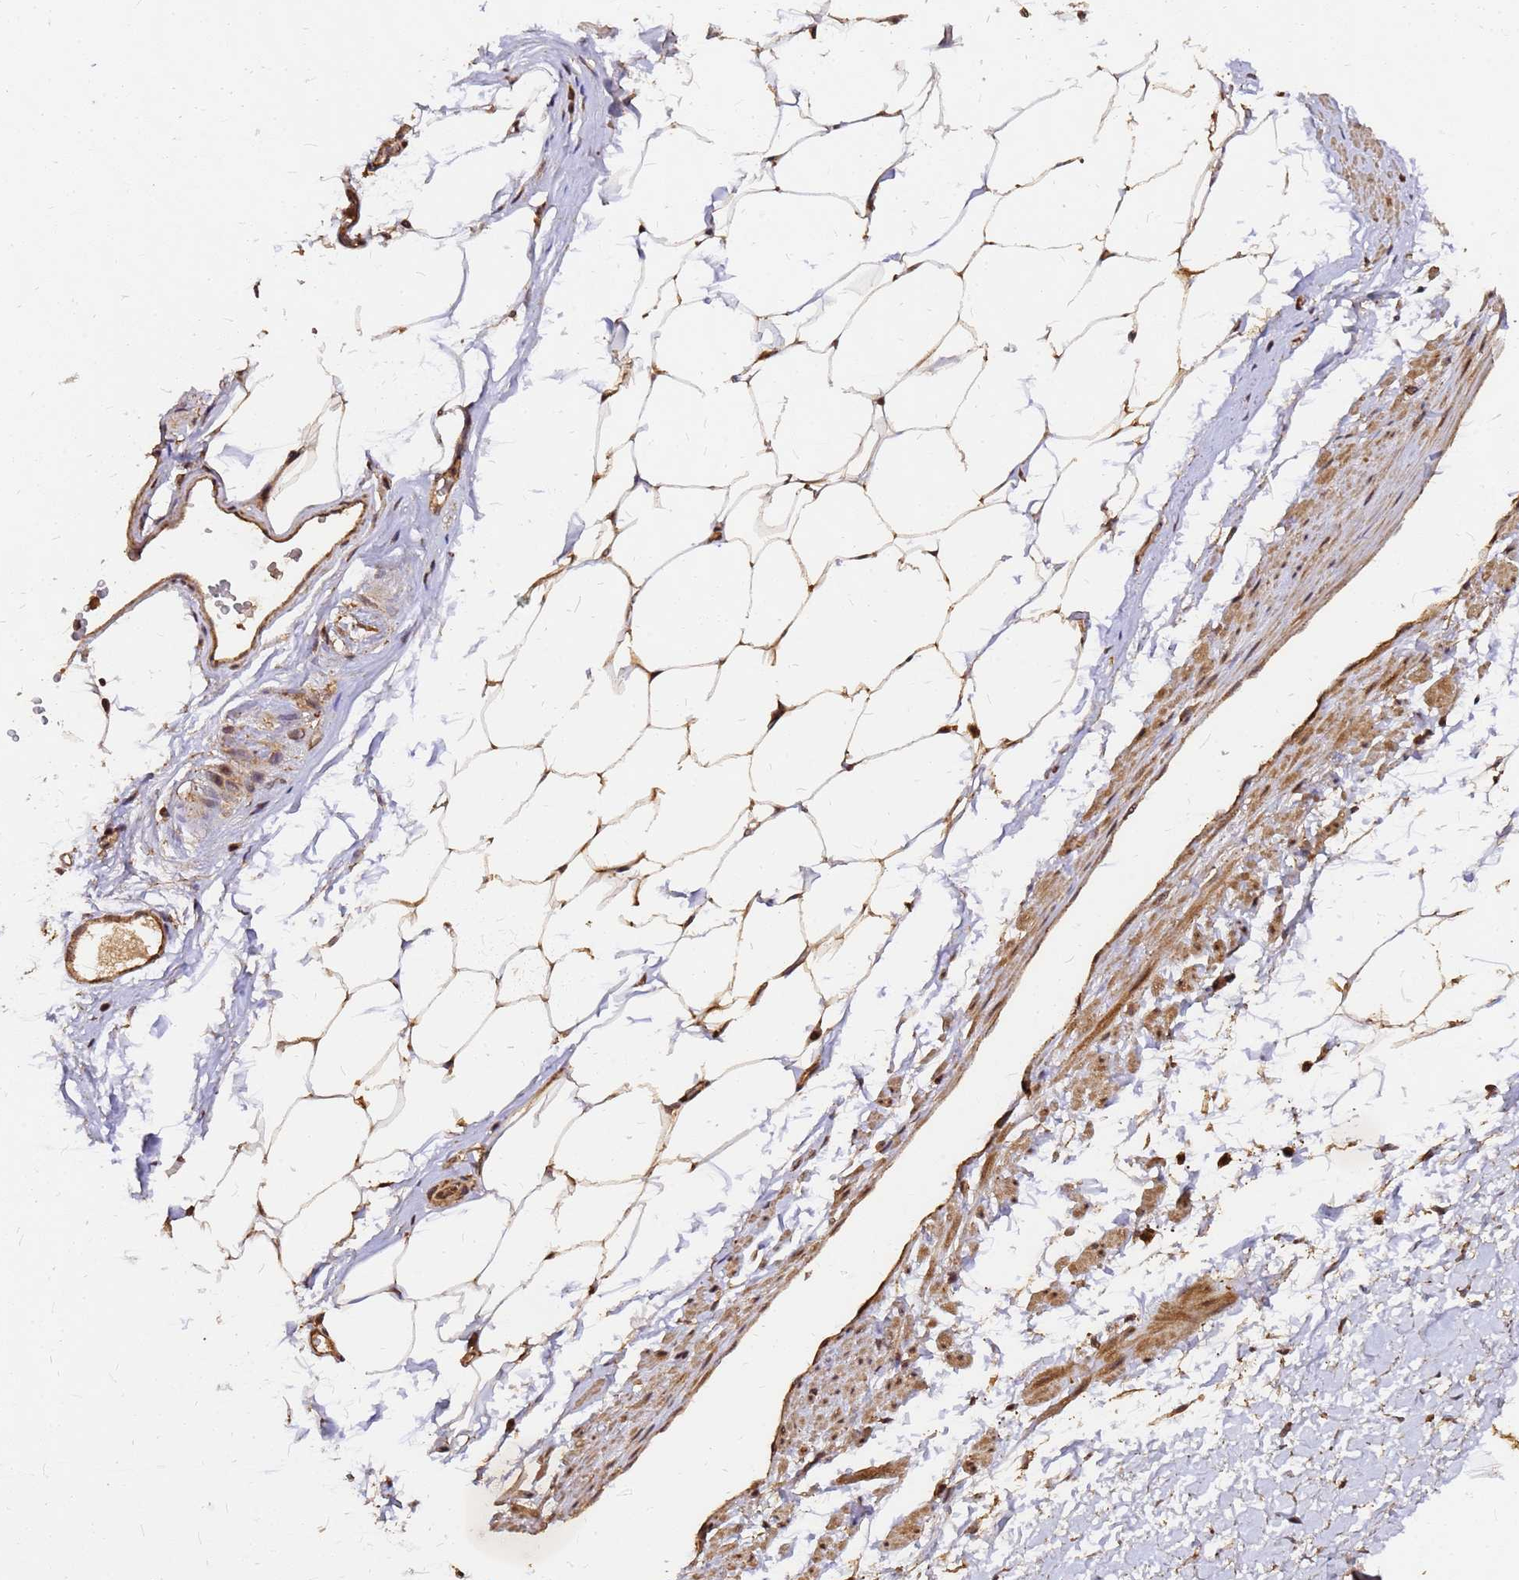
{"staining": {"intensity": "moderate", "quantity": ">75%", "location": "cytoplasmic/membranous,nuclear"}, "tissue": "adipose tissue", "cell_type": "Adipocytes", "image_type": "normal", "snomed": [{"axis": "morphology", "description": "Normal tissue, NOS"}, {"axis": "morphology", "description": "Adenocarcinoma, Low grade"}, {"axis": "topography", "description": "Prostate"}, {"axis": "topography", "description": "Peripheral nerve tissue"}], "caption": "Immunohistochemical staining of unremarkable adipose tissue demonstrates medium levels of moderate cytoplasmic/membranous,nuclear staining in about >75% of adipocytes.", "gene": "GPATCH8", "patient": {"sex": "male", "age": 63}}